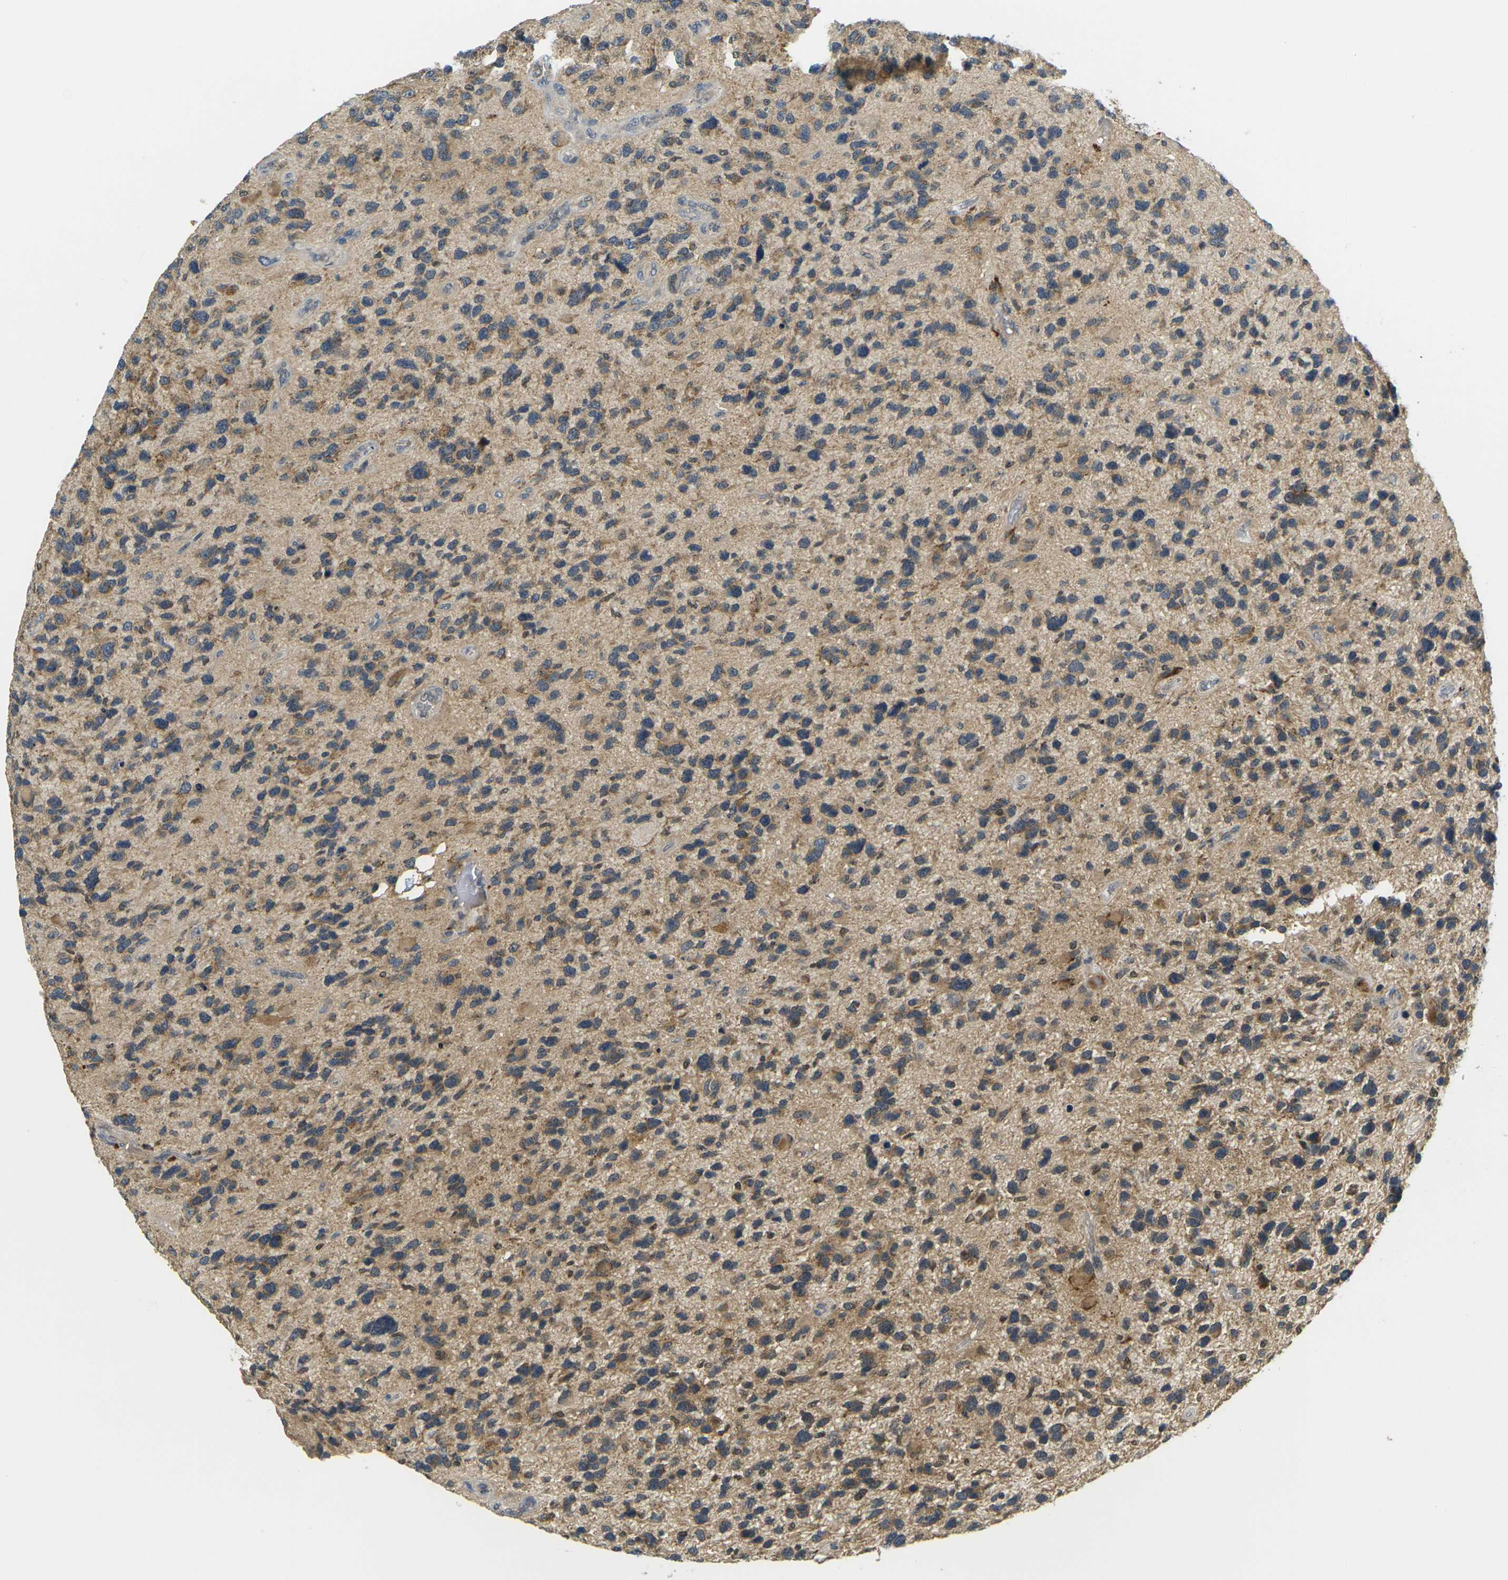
{"staining": {"intensity": "moderate", "quantity": ">75%", "location": "cytoplasmic/membranous"}, "tissue": "glioma", "cell_type": "Tumor cells", "image_type": "cancer", "snomed": [{"axis": "morphology", "description": "Glioma, malignant, High grade"}, {"axis": "topography", "description": "Brain"}], "caption": "Malignant glioma (high-grade) stained for a protein demonstrates moderate cytoplasmic/membranous positivity in tumor cells.", "gene": "KLHL8", "patient": {"sex": "female", "age": 58}}